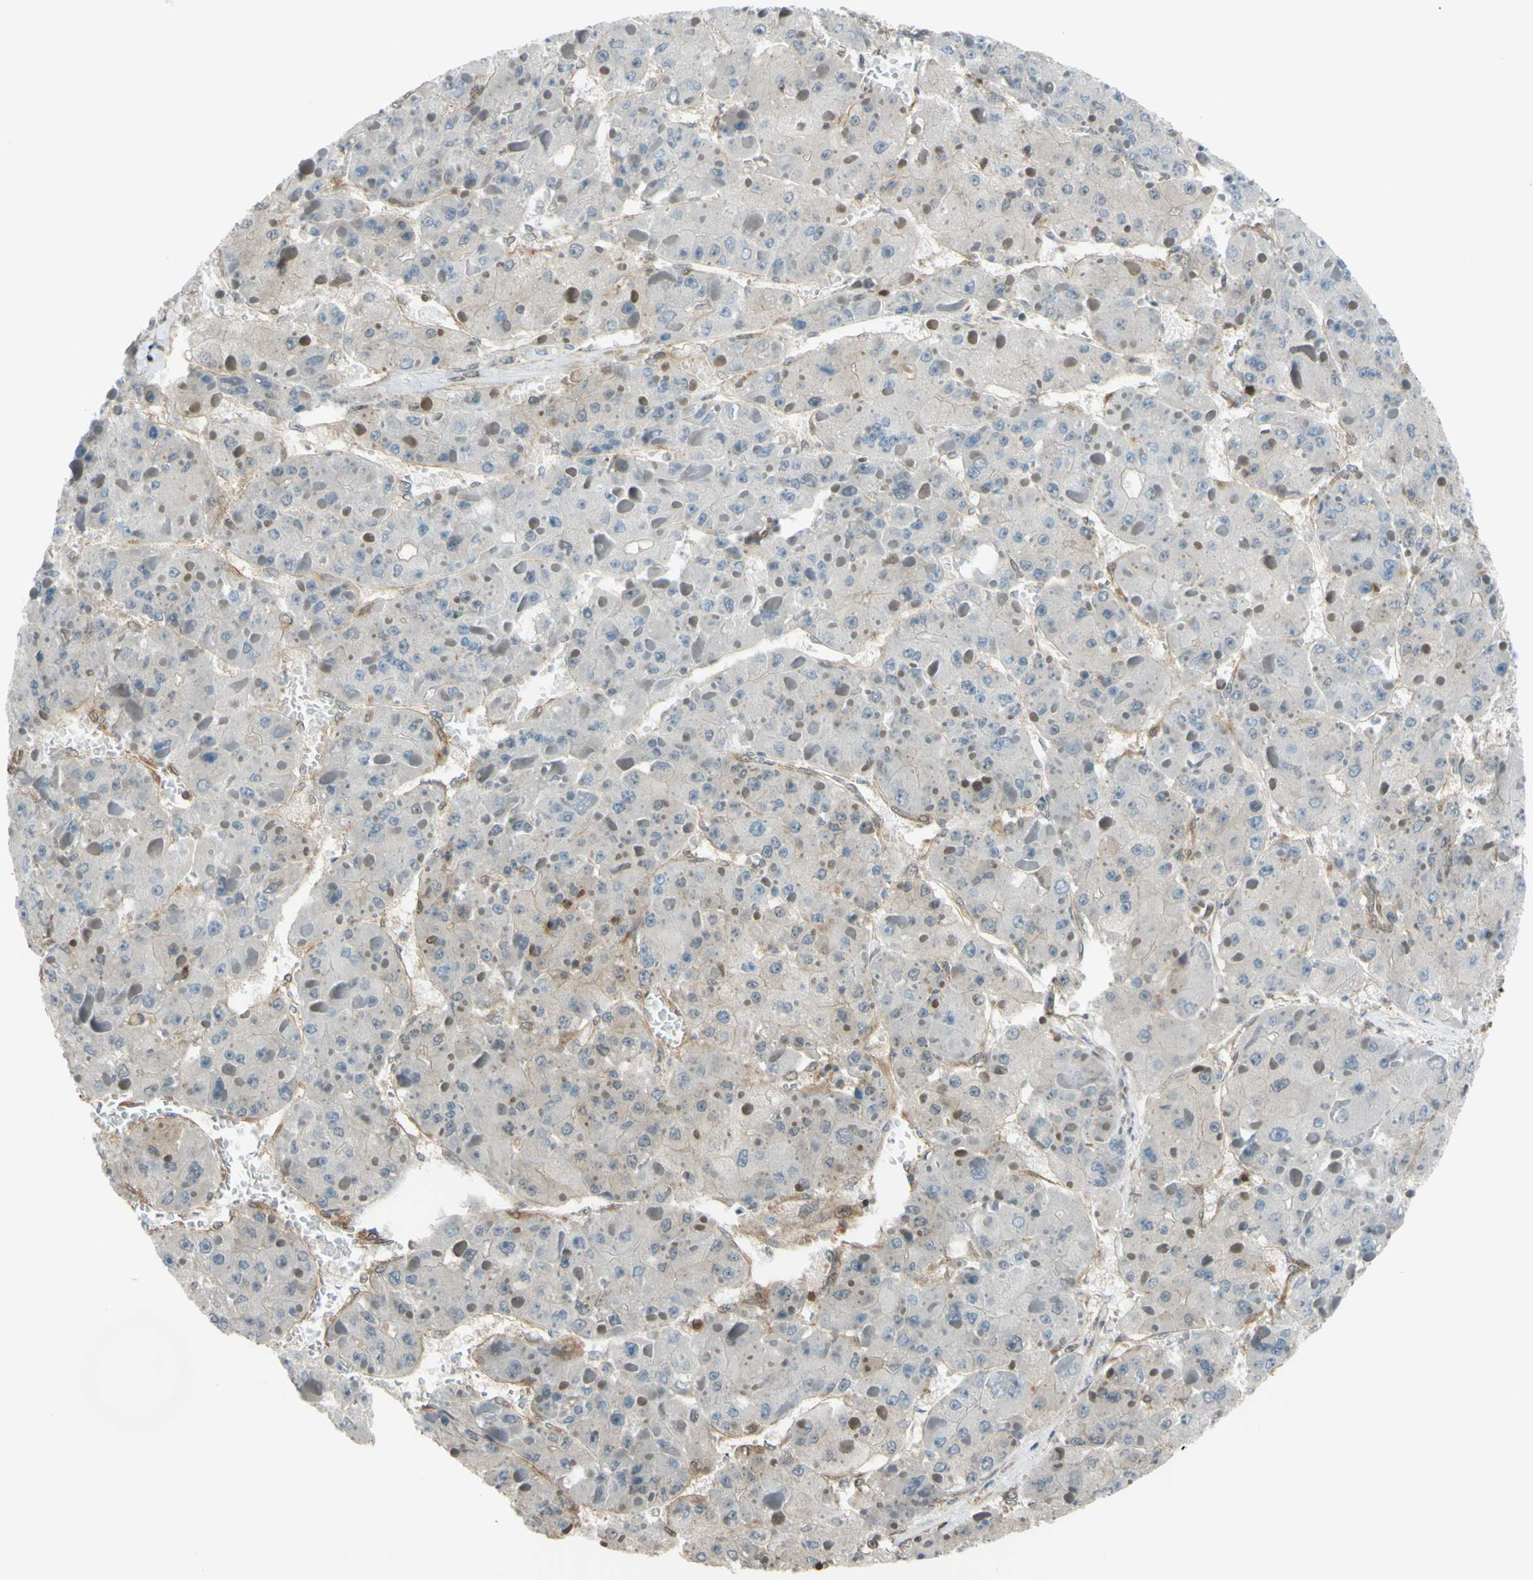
{"staining": {"intensity": "weak", "quantity": "<25%", "location": "cytoplasmic/membranous"}, "tissue": "liver cancer", "cell_type": "Tumor cells", "image_type": "cancer", "snomed": [{"axis": "morphology", "description": "Carcinoma, Hepatocellular, NOS"}, {"axis": "topography", "description": "Liver"}], "caption": "This is a histopathology image of immunohistochemistry (IHC) staining of hepatocellular carcinoma (liver), which shows no expression in tumor cells.", "gene": "YWHAQ", "patient": {"sex": "female", "age": 73}}